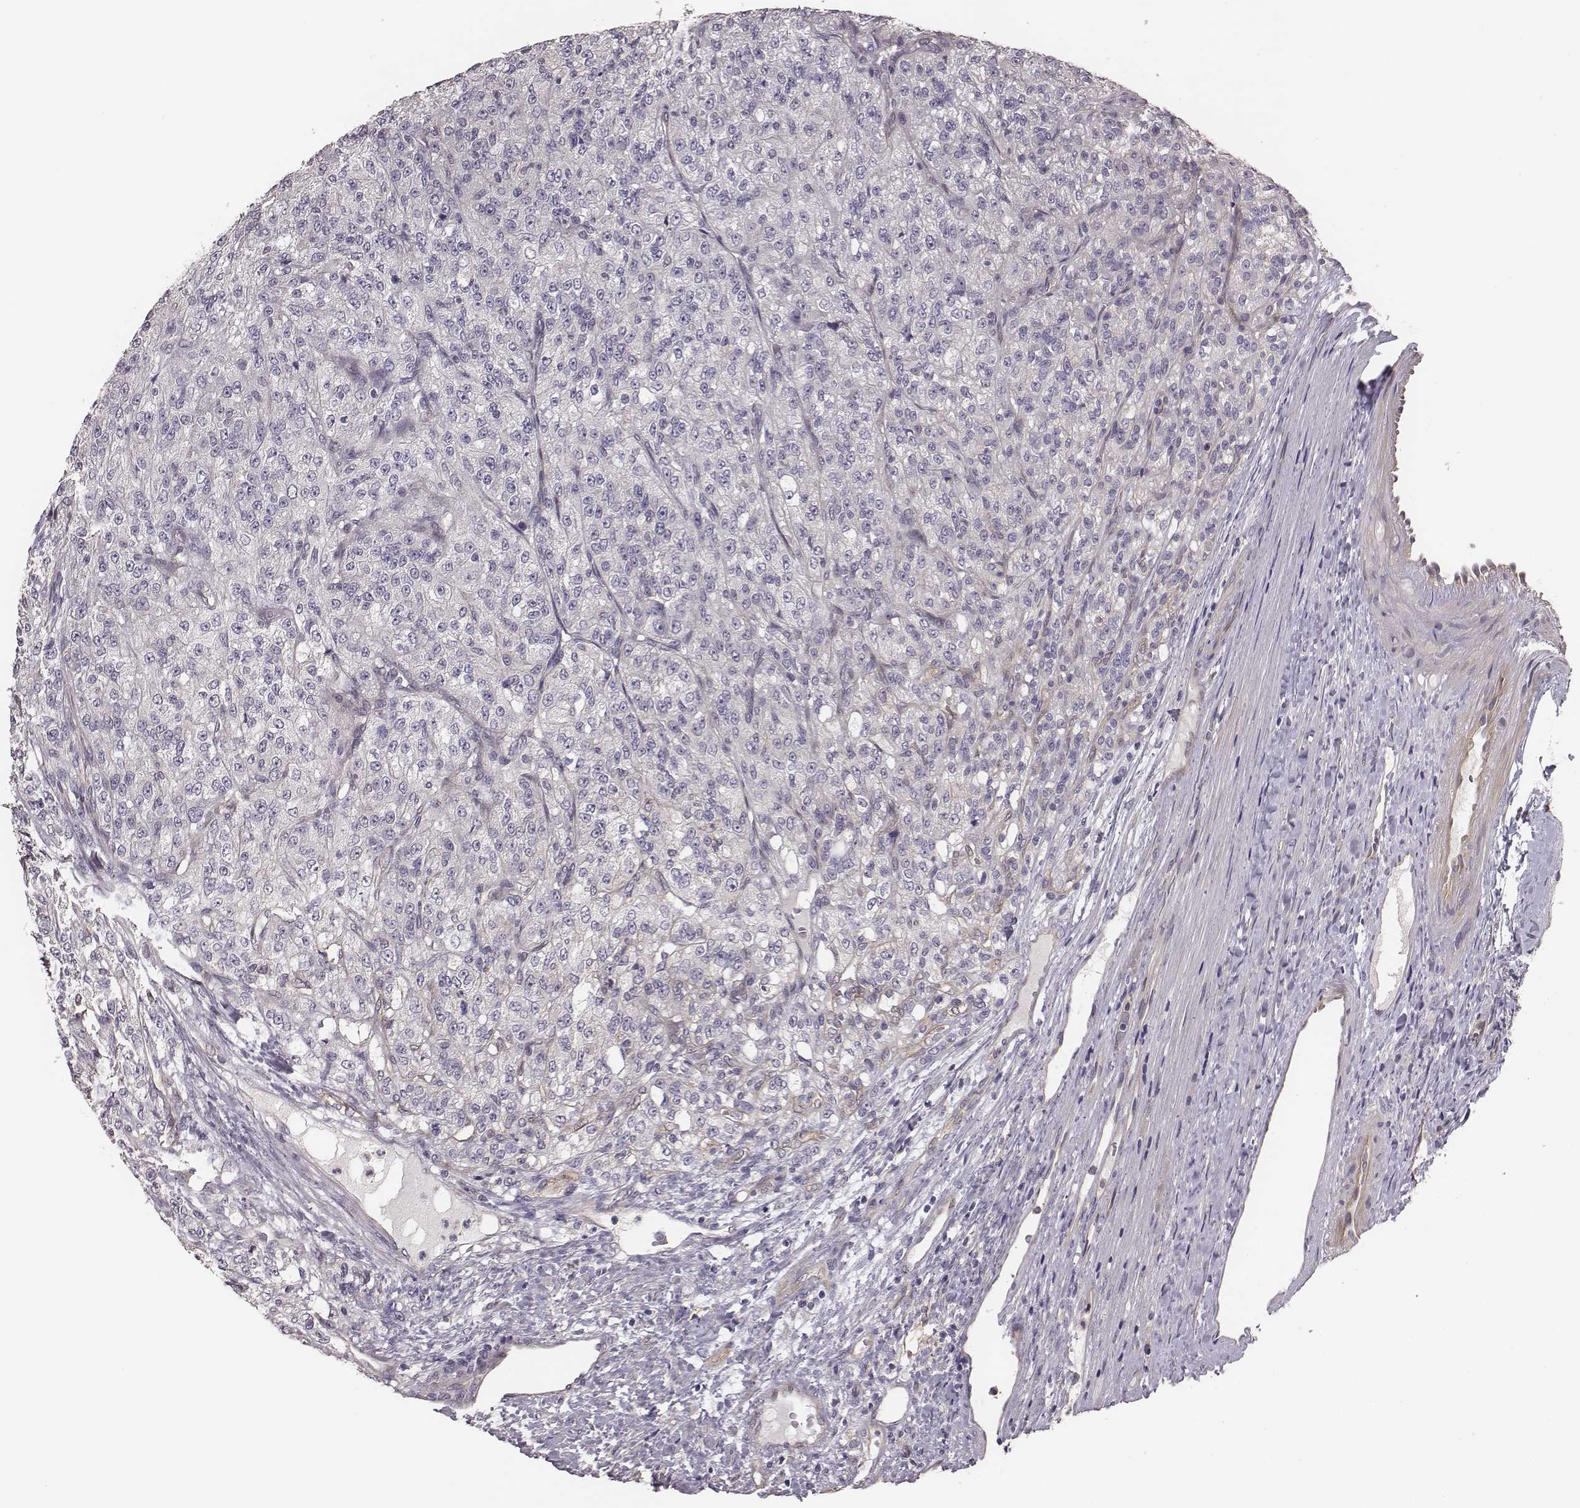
{"staining": {"intensity": "negative", "quantity": "none", "location": "none"}, "tissue": "renal cancer", "cell_type": "Tumor cells", "image_type": "cancer", "snomed": [{"axis": "morphology", "description": "Adenocarcinoma, NOS"}, {"axis": "topography", "description": "Kidney"}], "caption": "DAB immunohistochemical staining of renal cancer (adenocarcinoma) demonstrates no significant positivity in tumor cells.", "gene": "SCARF1", "patient": {"sex": "female", "age": 63}}